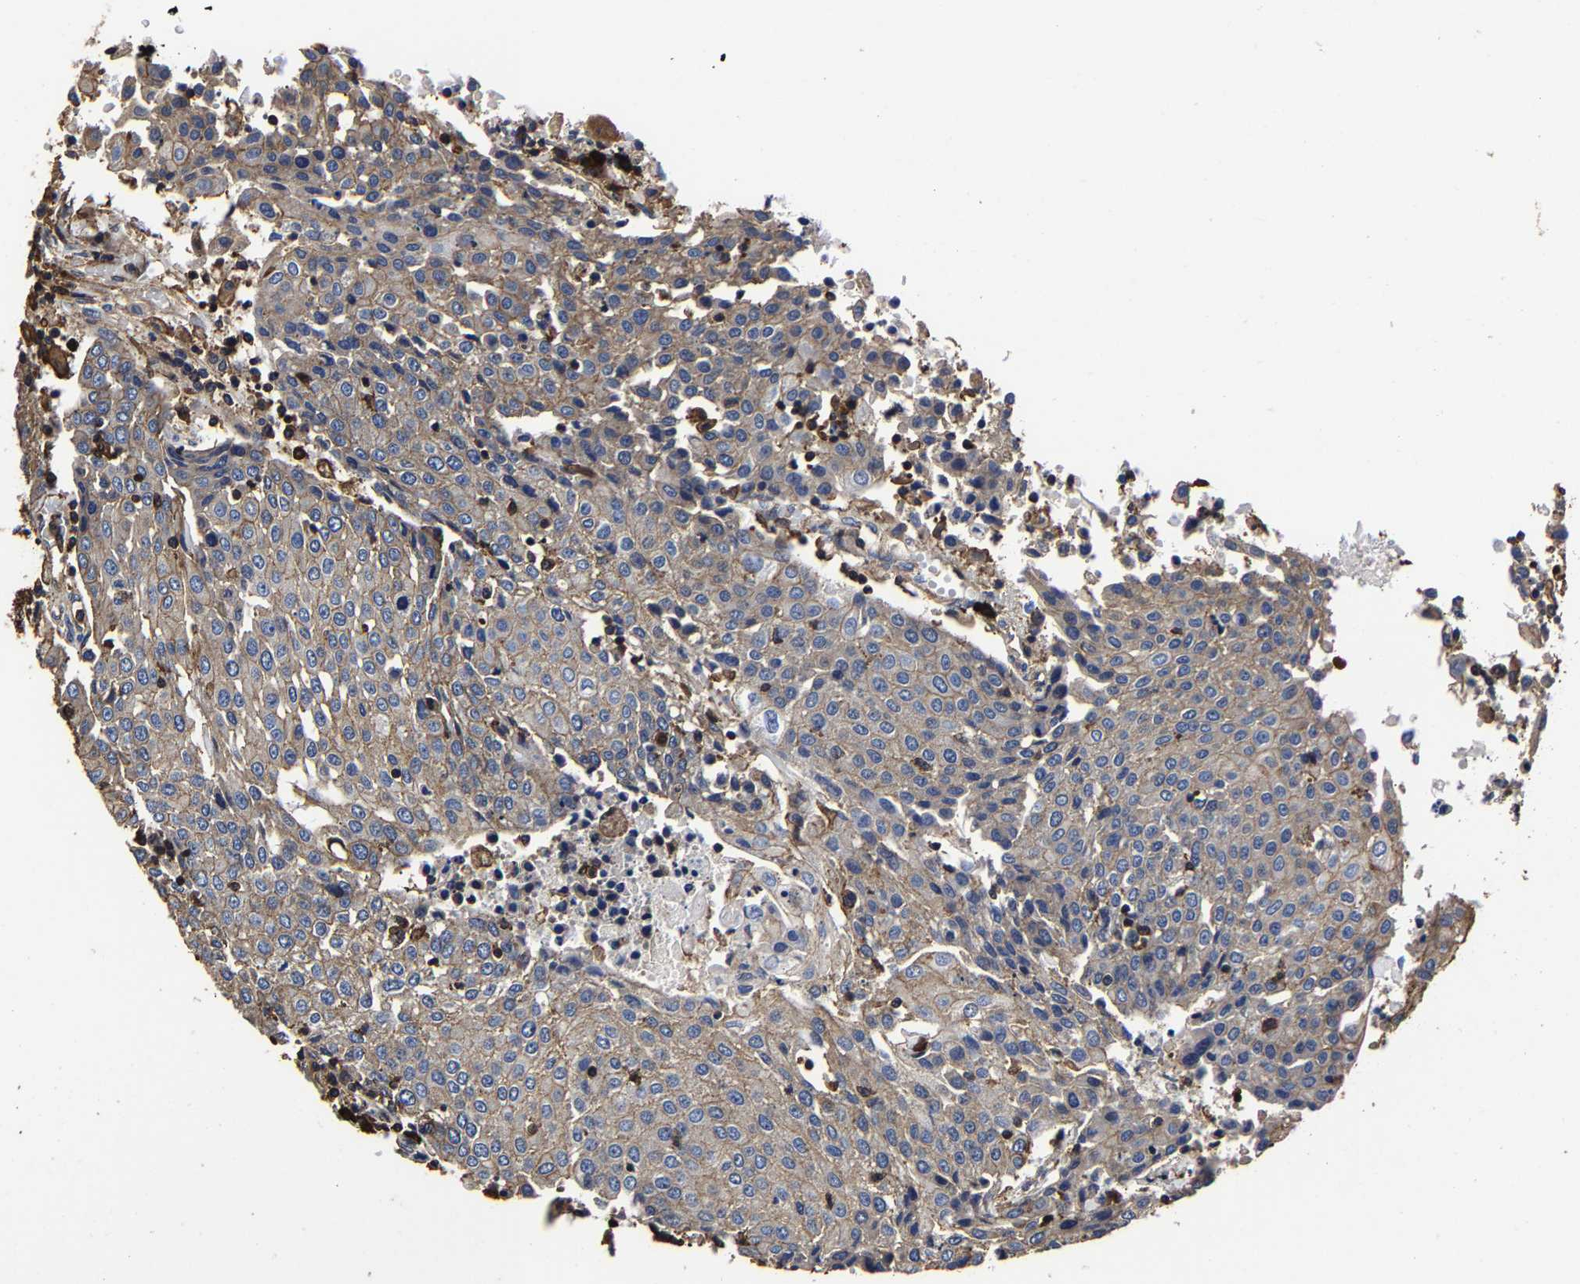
{"staining": {"intensity": "moderate", "quantity": "<25%", "location": "cytoplasmic/membranous"}, "tissue": "urothelial cancer", "cell_type": "Tumor cells", "image_type": "cancer", "snomed": [{"axis": "morphology", "description": "Urothelial carcinoma, High grade"}, {"axis": "topography", "description": "Urinary bladder"}], "caption": "Approximately <25% of tumor cells in human urothelial cancer show moderate cytoplasmic/membranous protein staining as visualized by brown immunohistochemical staining.", "gene": "SSH3", "patient": {"sex": "female", "age": 85}}